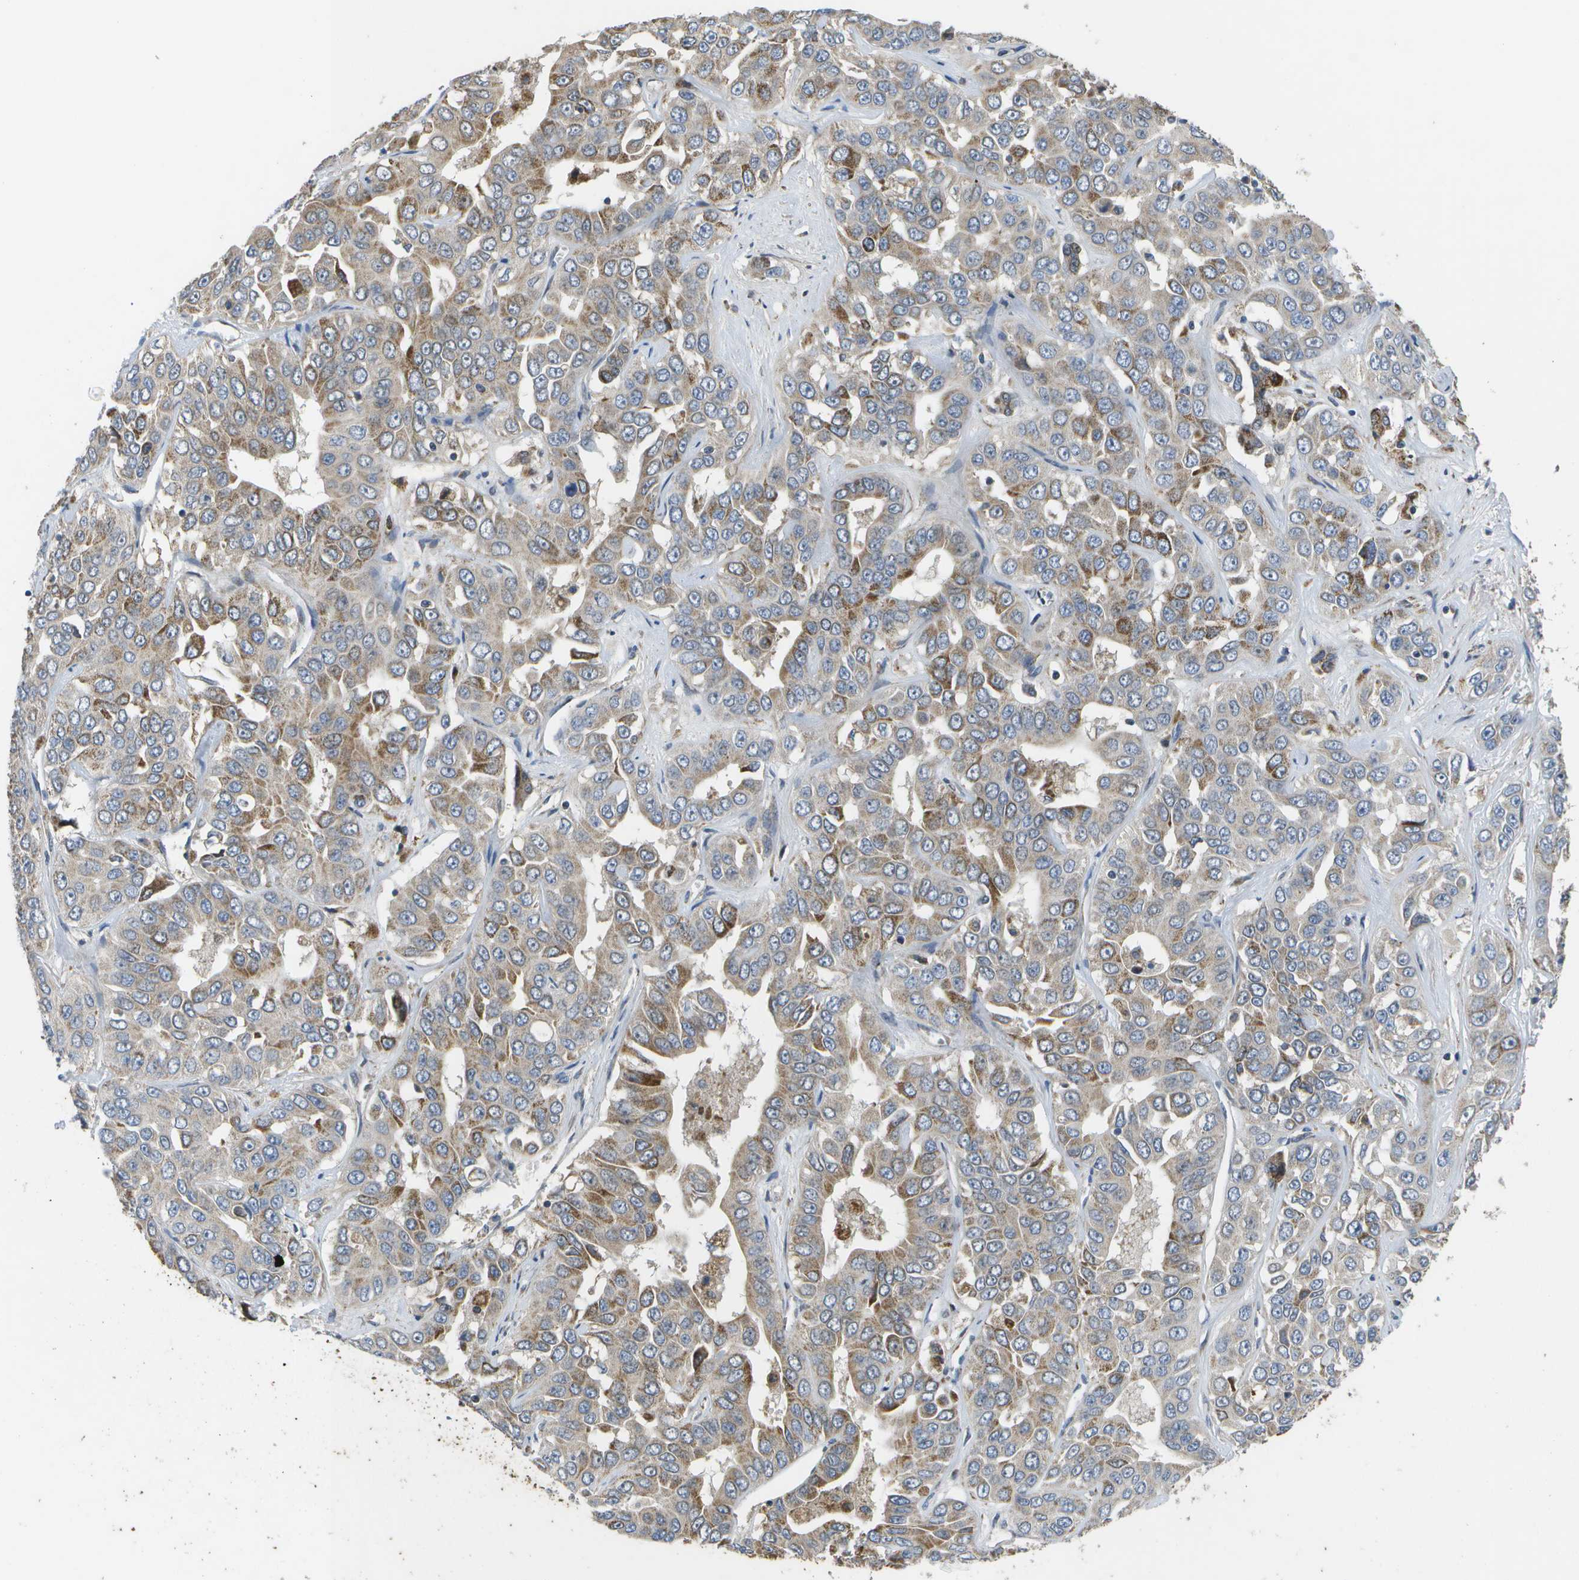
{"staining": {"intensity": "moderate", "quantity": "<25%", "location": "cytoplasmic/membranous"}, "tissue": "liver cancer", "cell_type": "Tumor cells", "image_type": "cancer", "snomed": [{"axis": "morphology", "description": "Cholangiocarcinoma"}, {"axis": "topography", "description": "Liver"}], "caption": "Cholangiocarcinoma (liver) stained with a protein marker displays moderate staining in tumor cells.", "gene": "HADHA", "patient": {"sex": "female", "age": 52}}